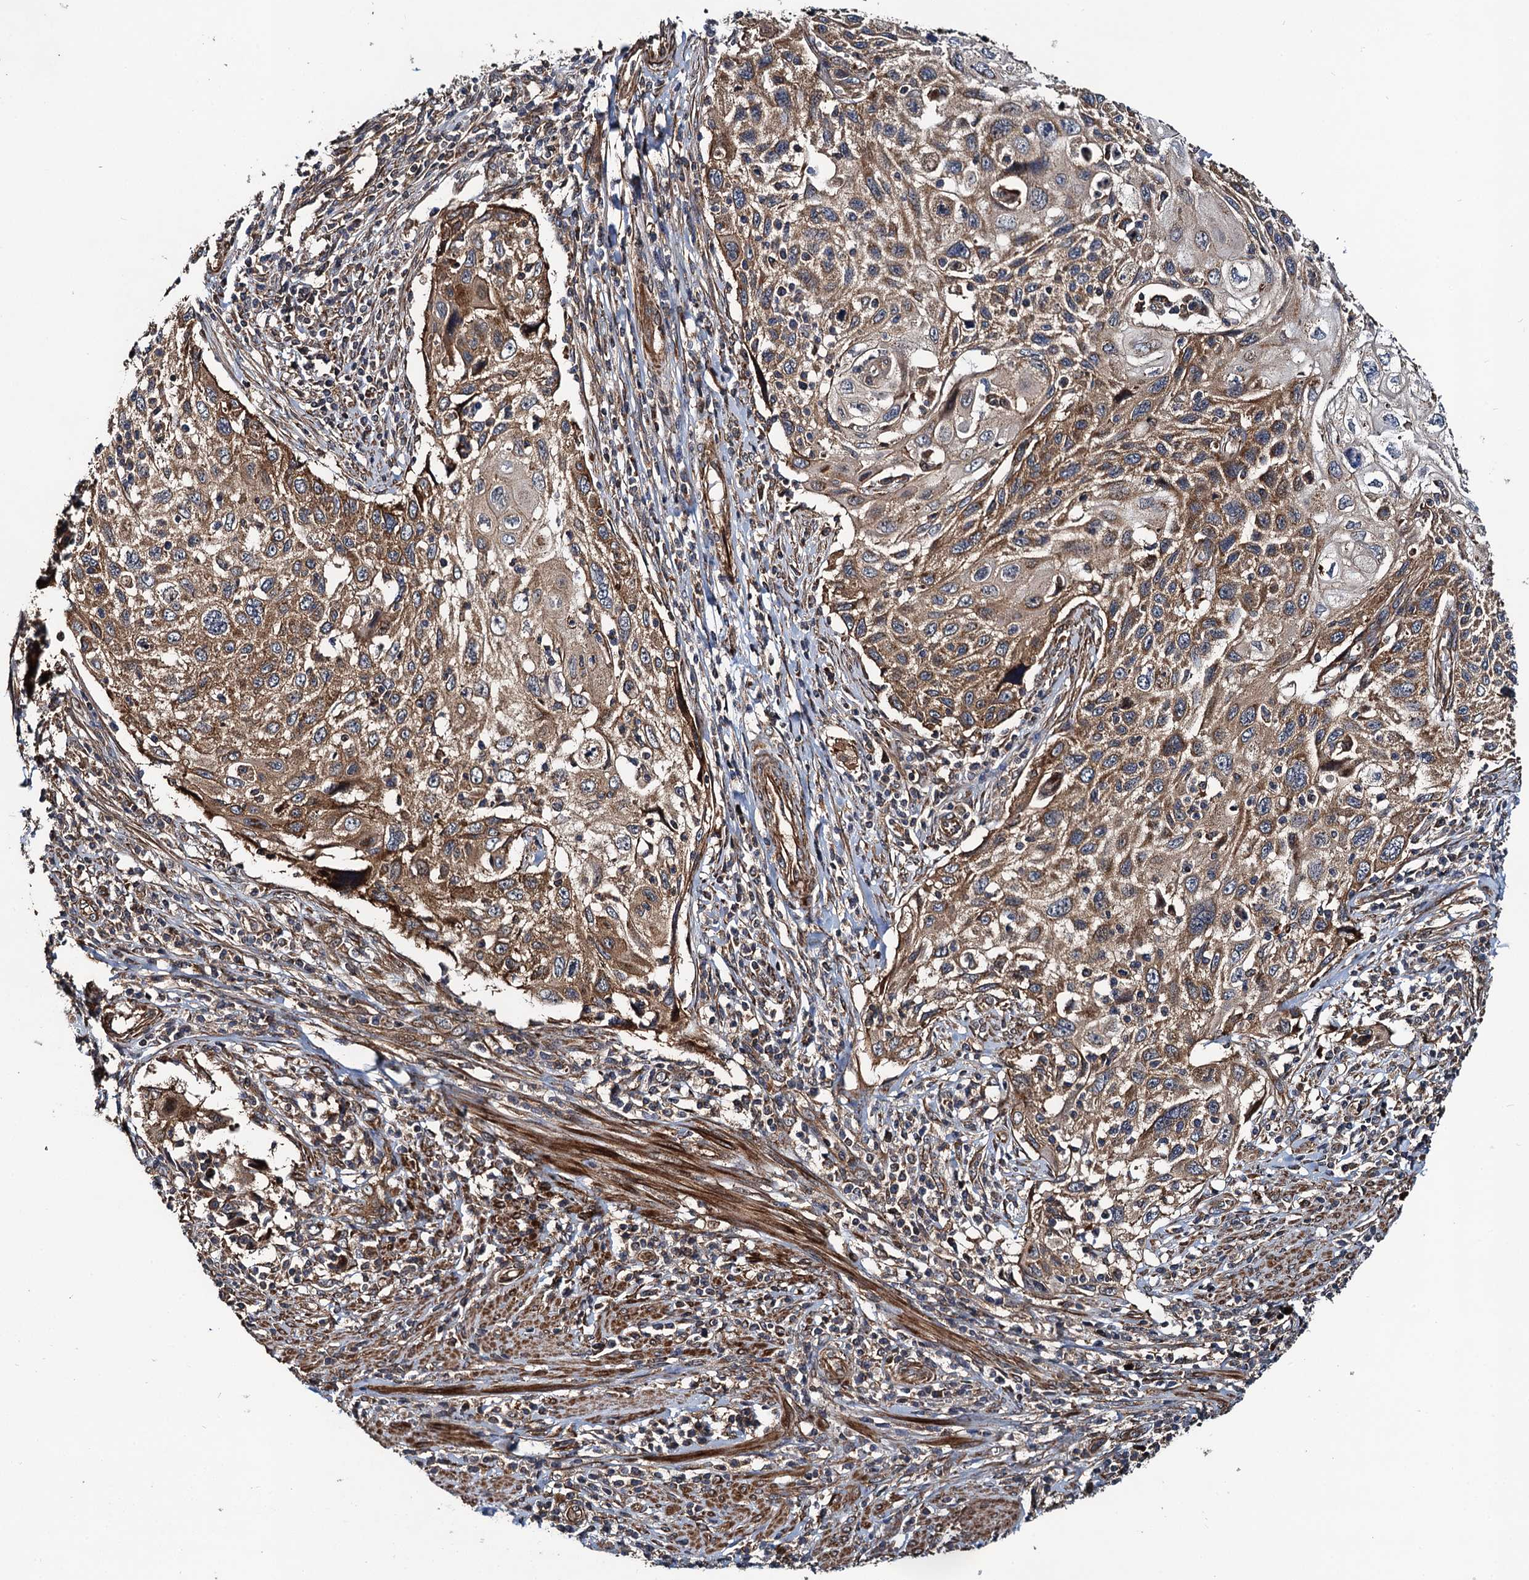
{"staining": {"intensity": "moderate", "quantity": ">75%", "location": "cytoplasmic/membranous"}, "tissue": "cervical cancer", "cell_type": "Tumor cells", "image_type": "cancer", "snomed": [{"axis": "morphology", "description": "Squamous cell carcinoma, NOS"}, {"axis": "topography", "description": "Cervix"}], "caption": "Human squamous cell carcinoma (cervical) stained with a brown dye exhibits moderate cytoplasmic/membranous positive expression in approximately >75% of tumor cells.", "gene": "NEK1", "patient": {"sex": "female", "age": 70}}